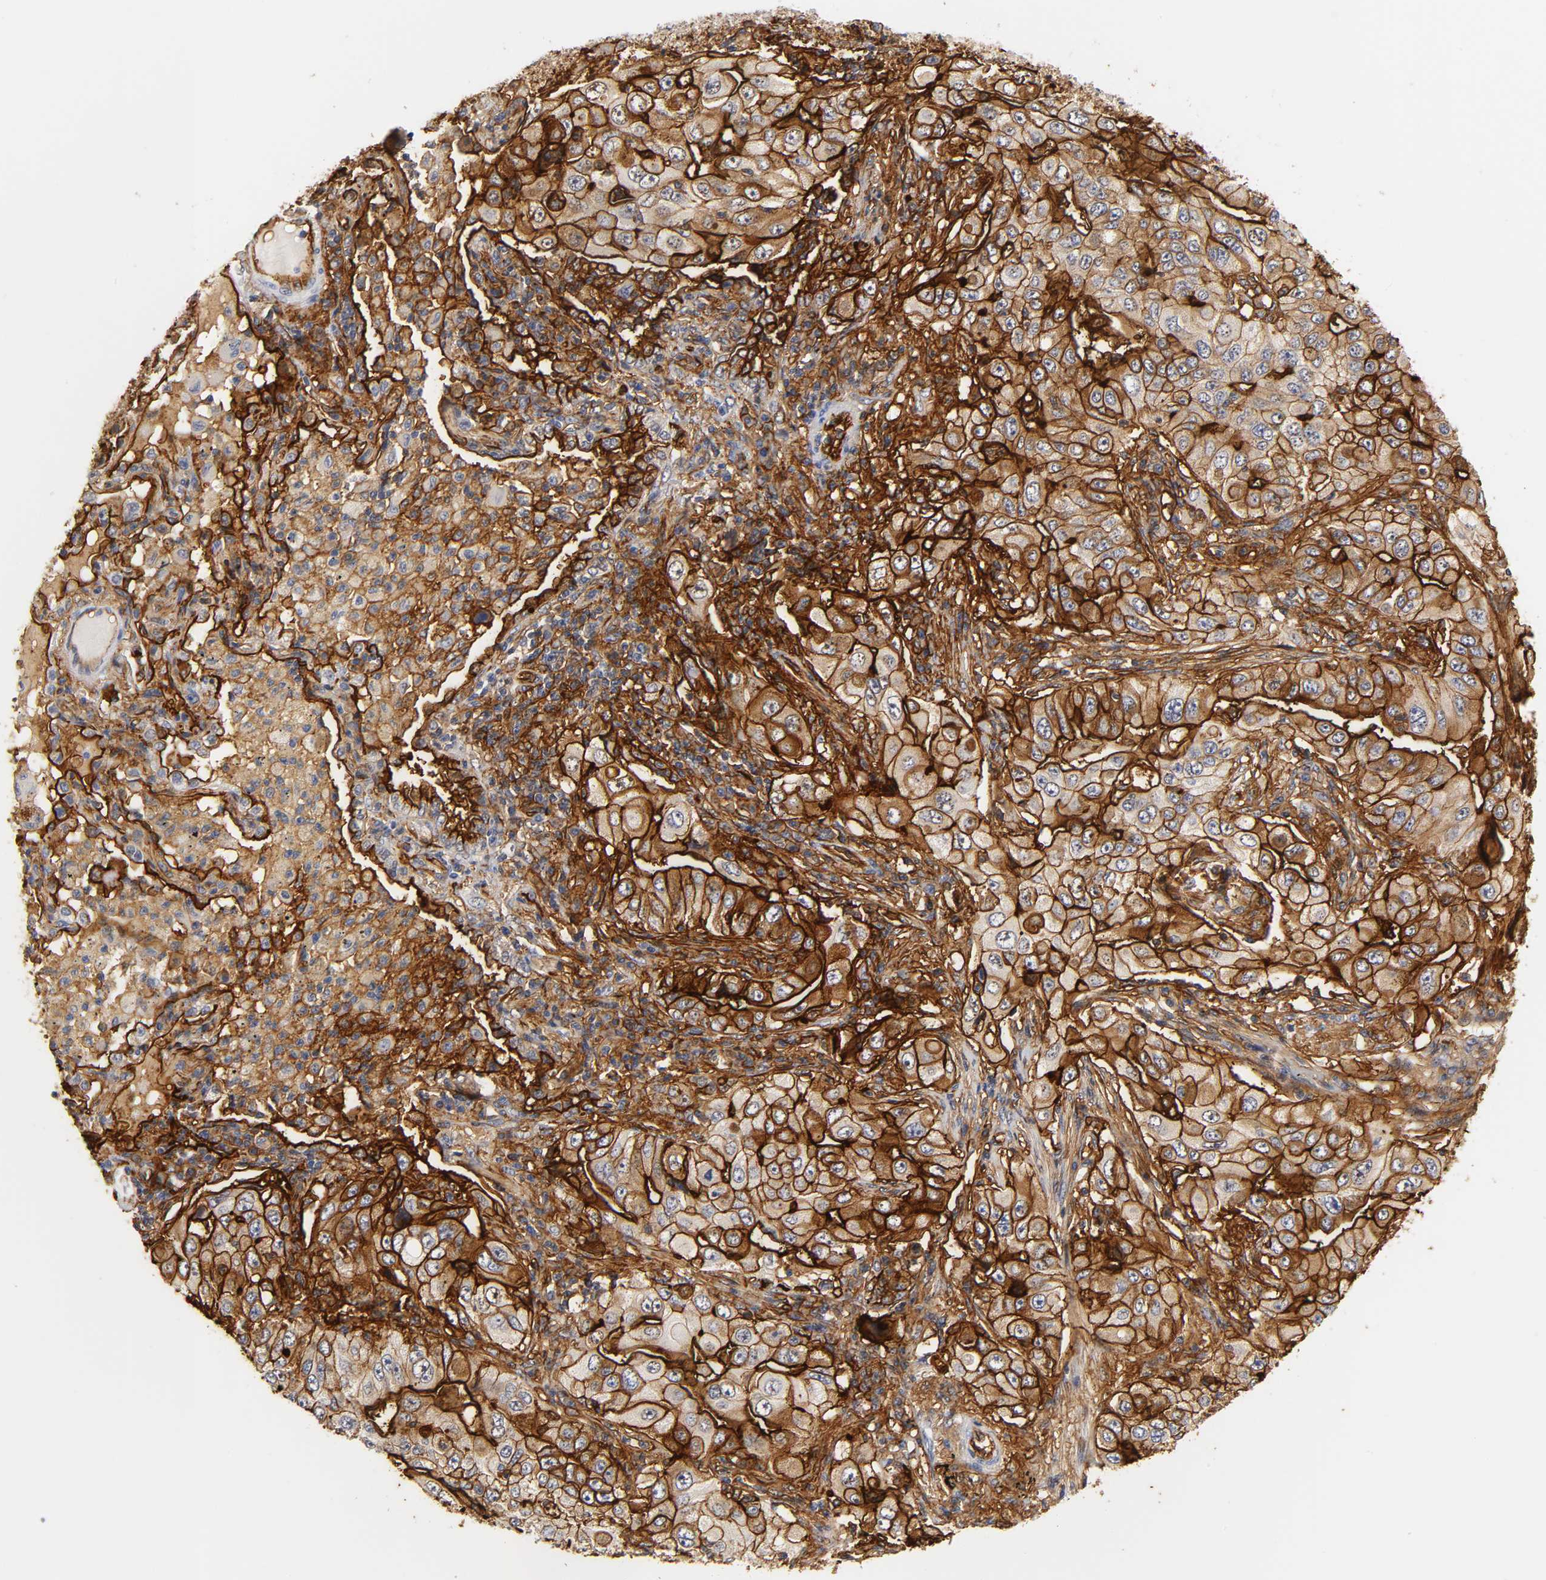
{"staining": {"intensity": "strong", "quantity": ">75%", "location": "cytoplasmic/membranous"}, "tissue": "lung cancer", "cell_type": "Tumor cells", "image_type": "cancer", "snomed": [{"axis": "morphology", "description": "Adenocarcinoma, NOS"}, {"axis": "topography", "description": "Lung"}], "caption": "A high amount of strong cytoplasmic/membranous positivity is seen in approximately >75% of tumor cells in adenocarcinoma (lung) tissue.", "gene": "ICAM1", "patient": {"sex": "male", "age": 84}}